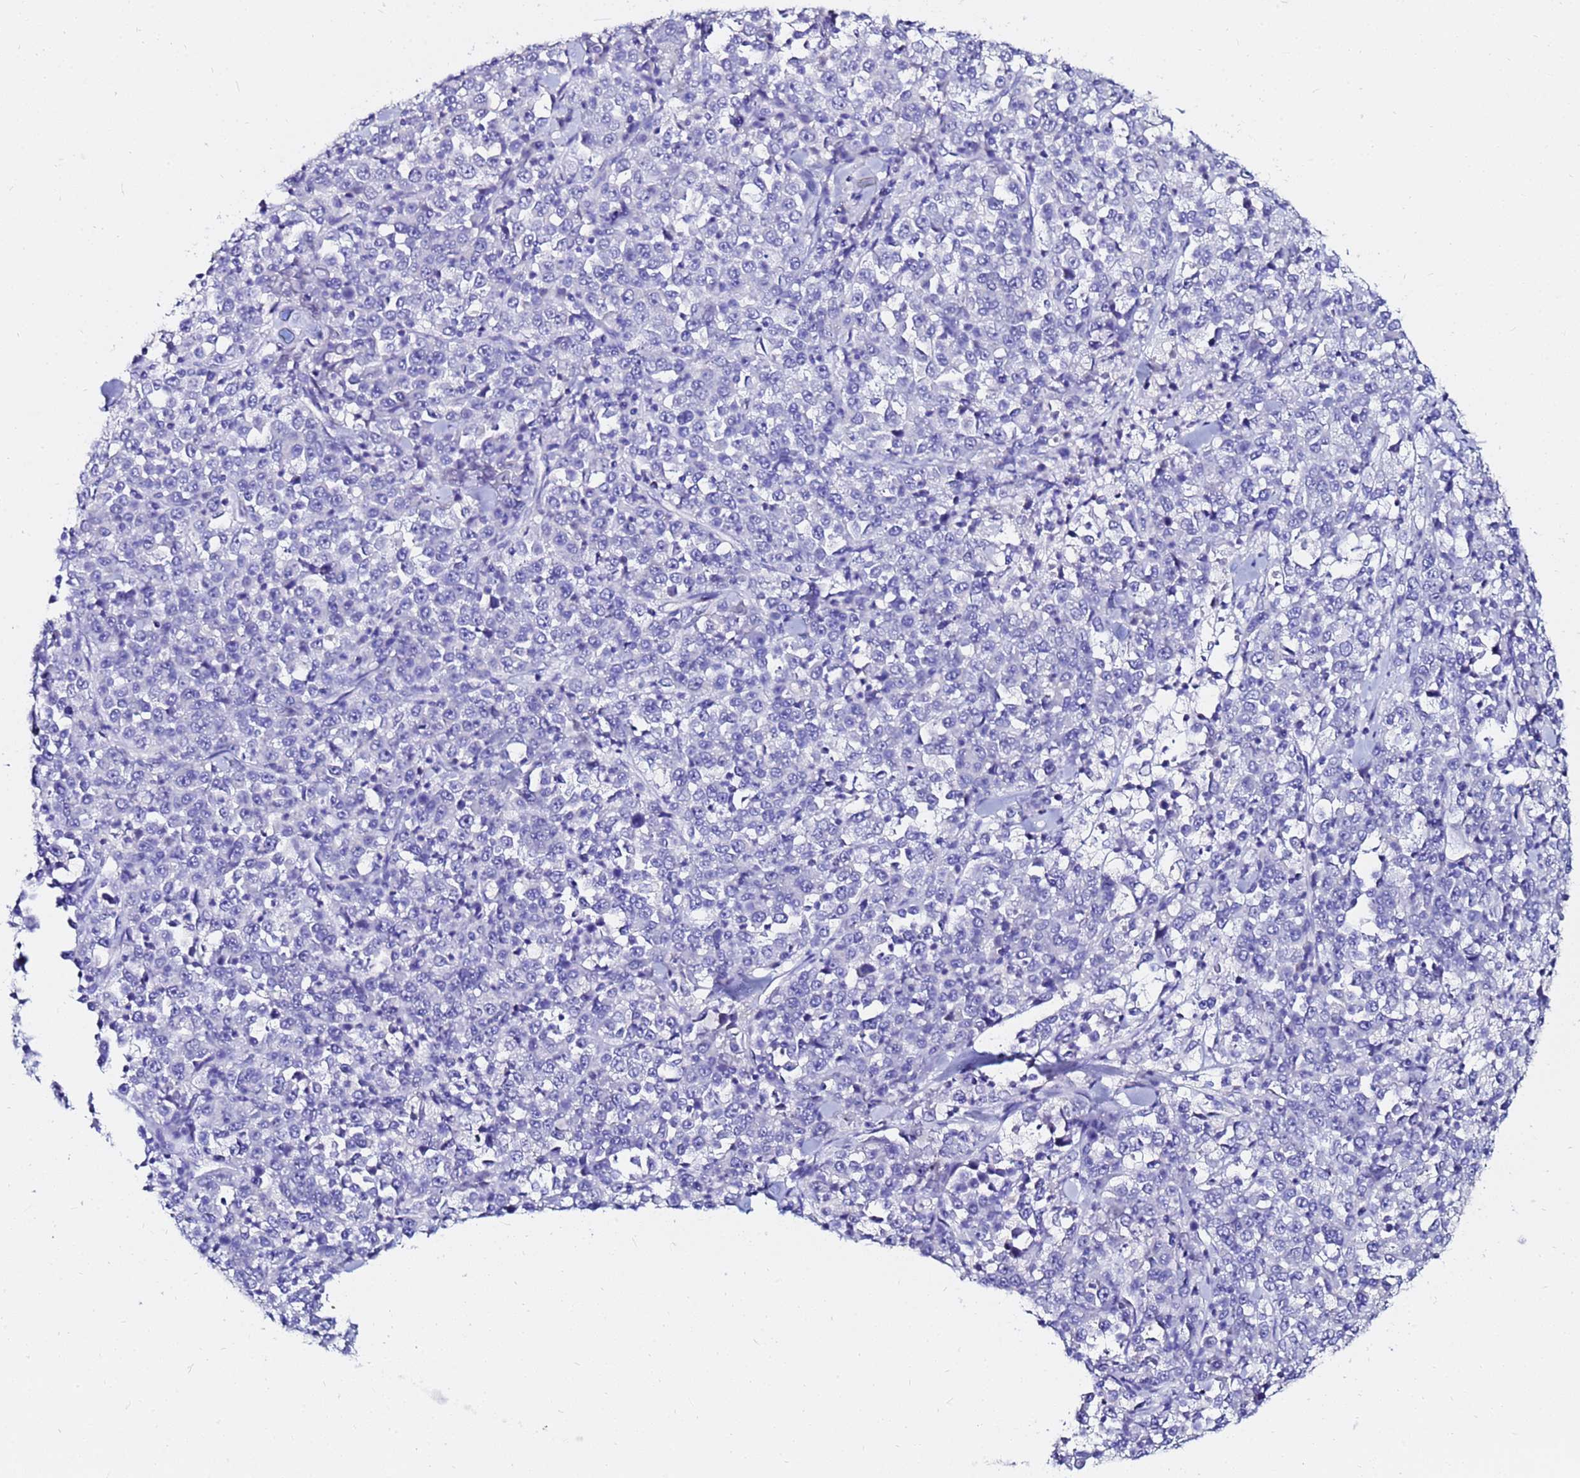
{"staining": {"intensity": "negative", "quantity": "none", "location": "none"}, "tissue": "stomach cancer", "cell_type": "Tumor cells", "image_type": "cancer", "snomed": [{"axis": "morphology", "description": "Normal tissue, NOS"}, {"axis": "morphology", "description": "Adenocarcinoma, NOS"}, {"axis": "topography", "description": "Stomach, upper"}, {"axis": "topography", "description": "Stomach"}], "caption": "High magnification brightfield microscopy of adenocarcinoma (stomach) stained with DAB (3,3'-diaminobenzidine) (brown) and counterstained with hematoxylin (blue): tumor cells show no significant staining.", "gene": "PPP1R14C", "patient": {"sex": "male", "age": 59}}